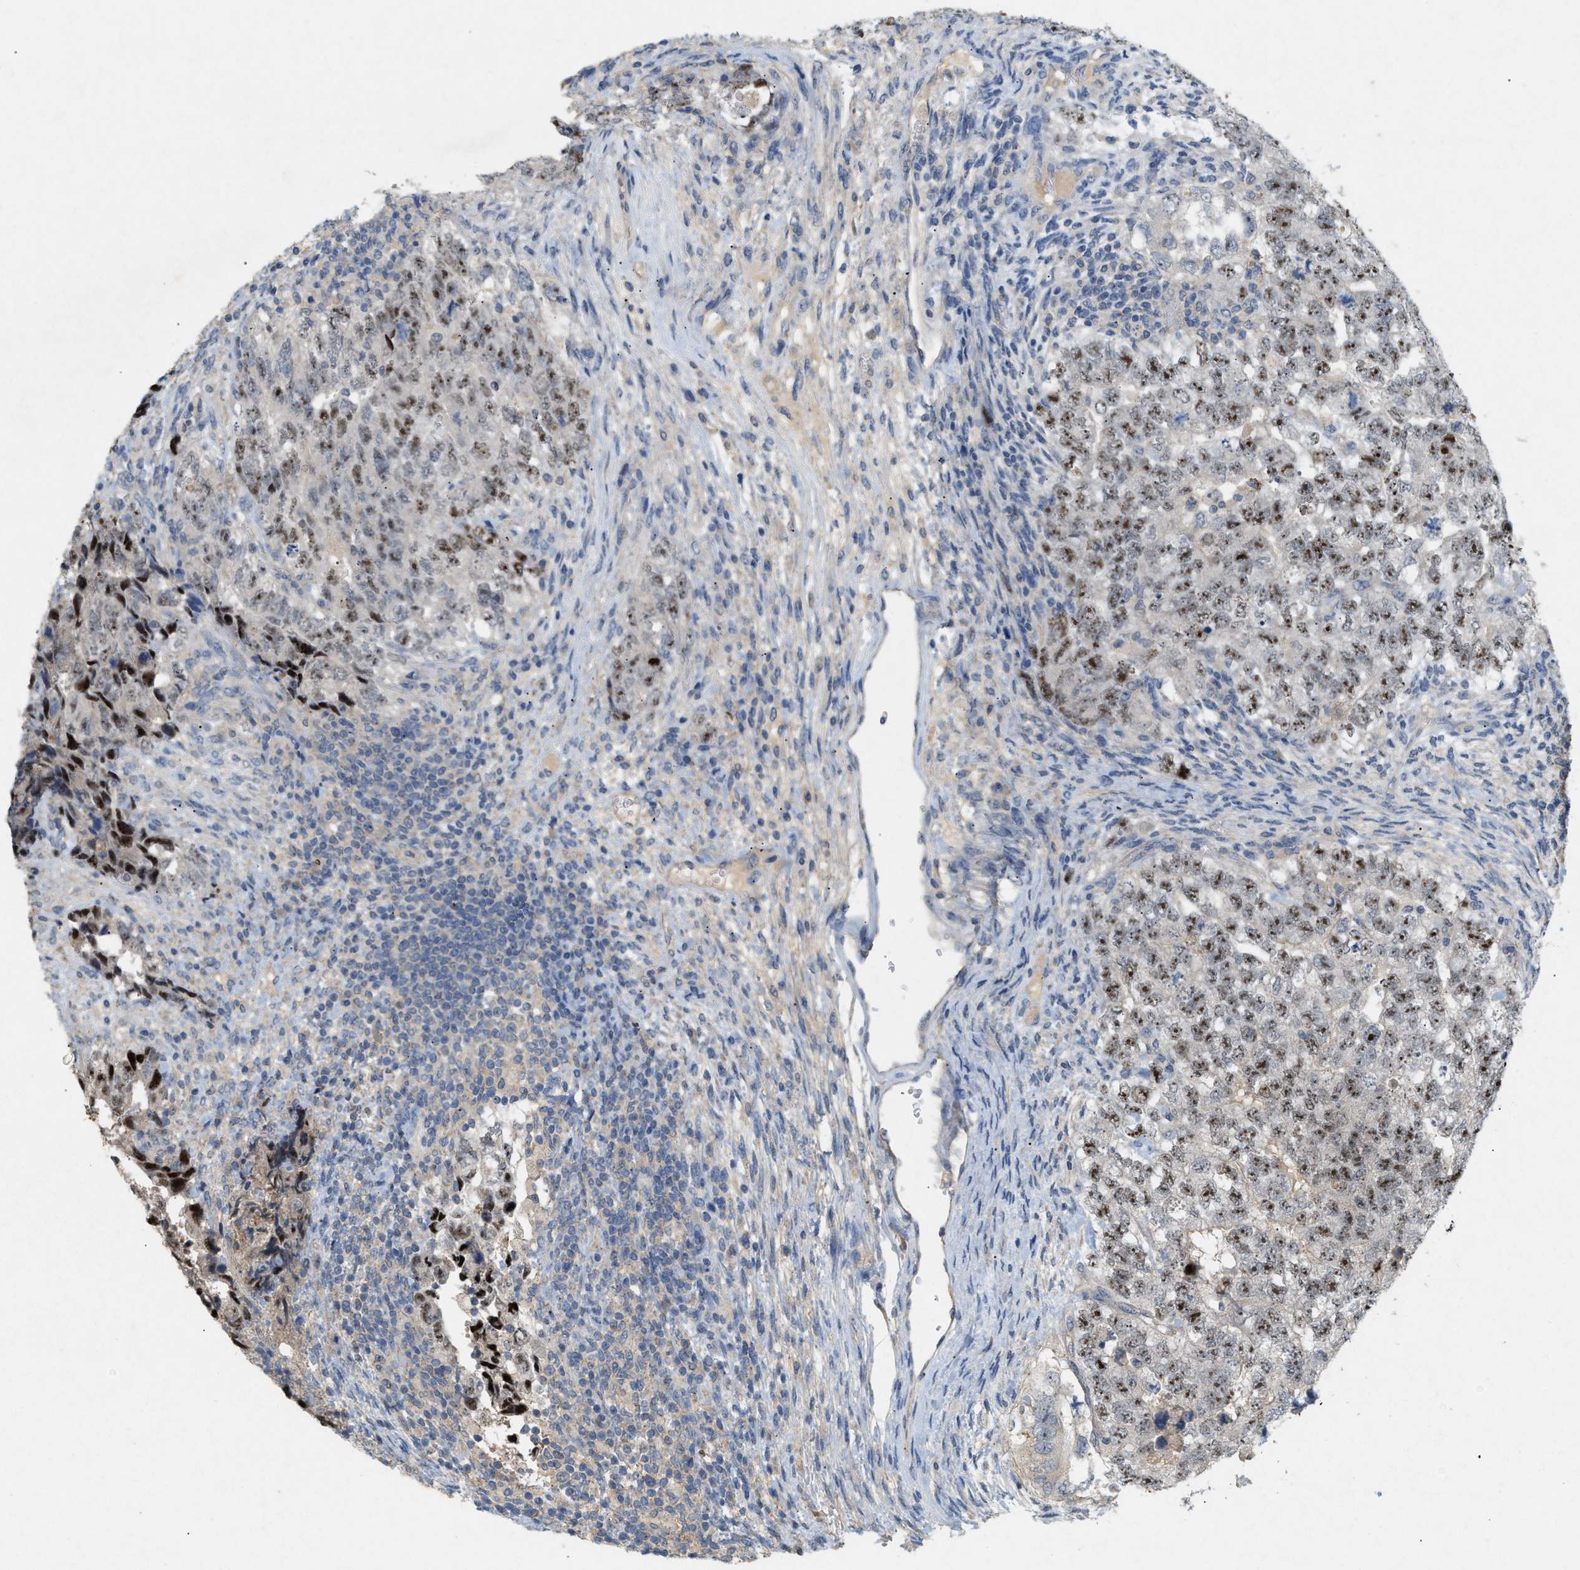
{"staining": {"intensity": "moderate", "quantity": ">75%", "location": "nuclear"}, "tissue": "testis cancer", "cell_type": "Tumor cells", "image_type": "cancer", "snomed": [{"axis": "morphology", "description": "Carcinoma, Embryonal, NOS"}, {"axis": "topography", "description": "Testis"}], "caption": "There is medium levels of moderate nuclear staining in tumor cells of testis cancer (embryonal carcinoma), as demonstrated by immunohistochemical staining (brown color).", "gene": "DCAF7", "patient": {"sex": "male", "age": 36}}